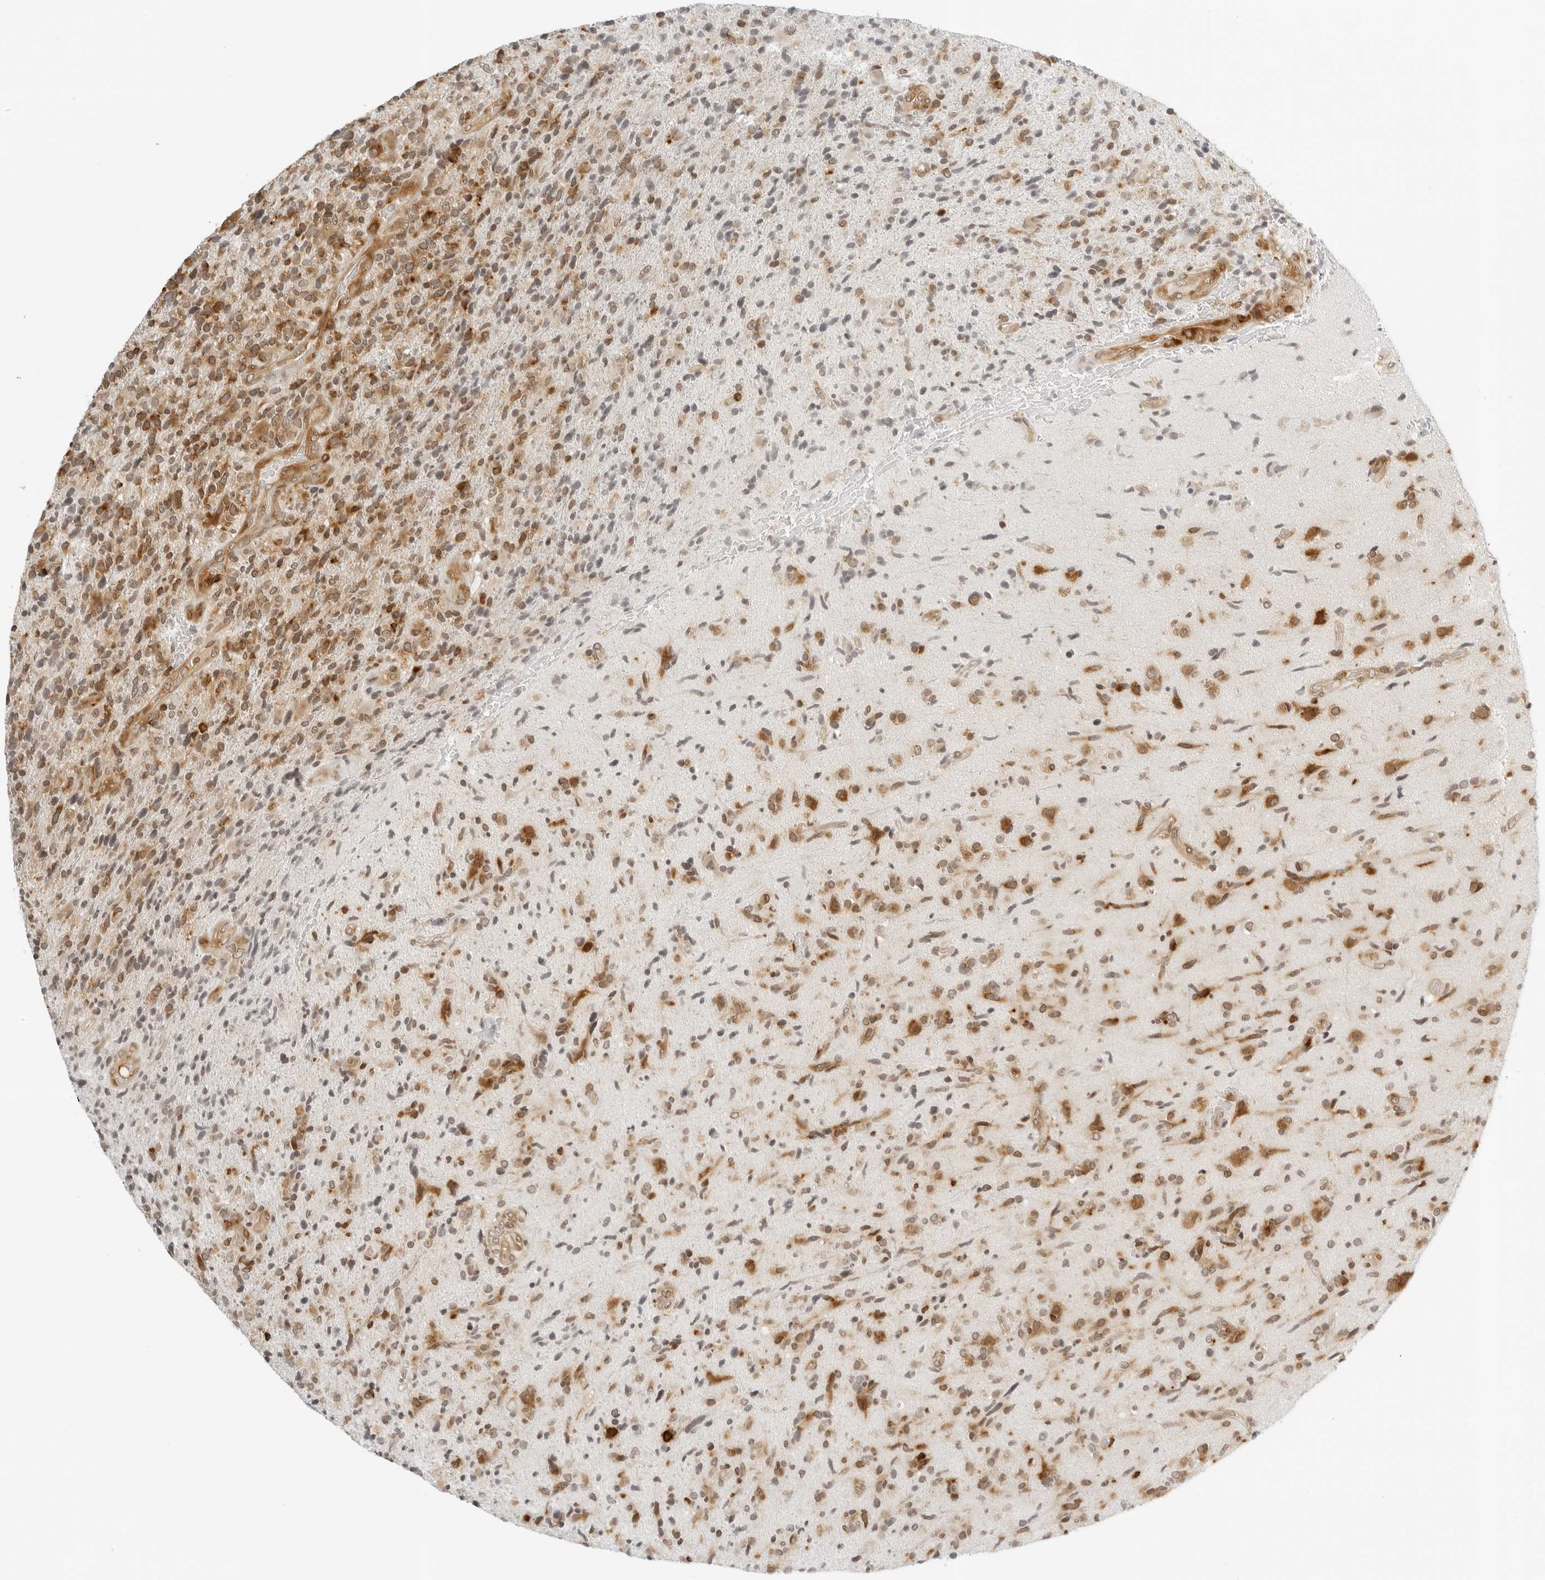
{"staining": {"intensity": "moderate", "quantity": ">75%", "location": "cytoplasmic/membranous,nuclear"}, "tissue": "glioma", "cell_type": "Tumor cells", "image_type": "cancer", "snomed": [{"axis": "morphology", "description": "Glioma, malignant, High grade"}, {"axis": "topography", "description": "Brain"}], "caption": "An immunohistochemistry image of tumor tissue is shown. Protein staining in brown labels moderate cytoplasmic/membranous and nuclear positivity in malignant glioma (high-grade) within tumor cells.", "gene": "EIF4G1", "patient": {"sex": "male", "age": 72}}